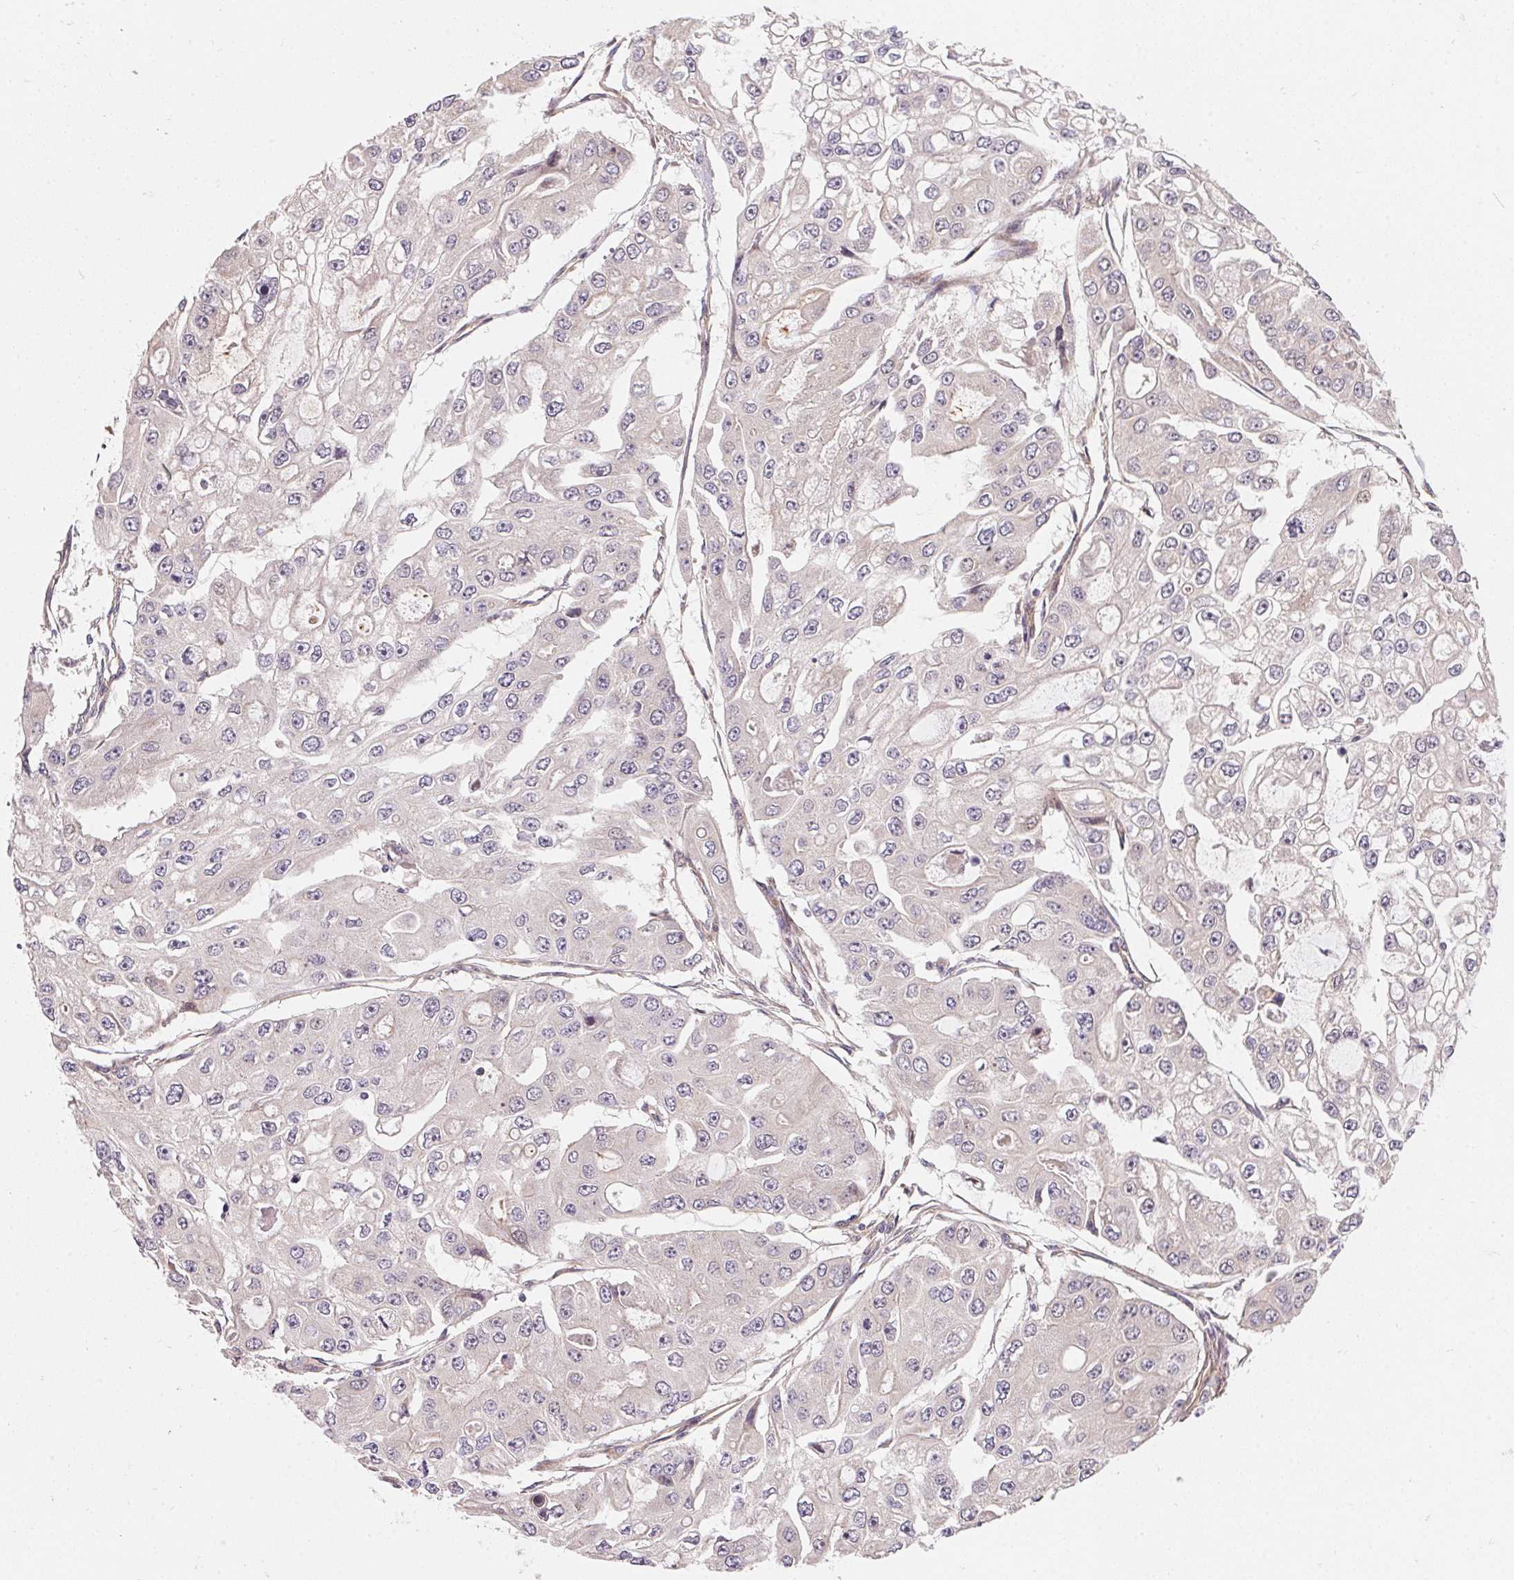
{"staining": {"intensity": "negative", "quantity": "none", "location": "none"}, "tissue": "ovarian cancer", "cell_type": "Tumor cells", "image_type": "cancer", "snomed": [{"axis": "morphology", "description": "Cystadenocarcinoma, serous, NOS"}, {"axis": "topography", "description": "Ovary"}], "caption": "Tumor cells show no significant protein expression in serous cystadenocarcinoma (ovarian).", "gene": "TNIP2", "patient": {"sex": "female", "age": 56}}